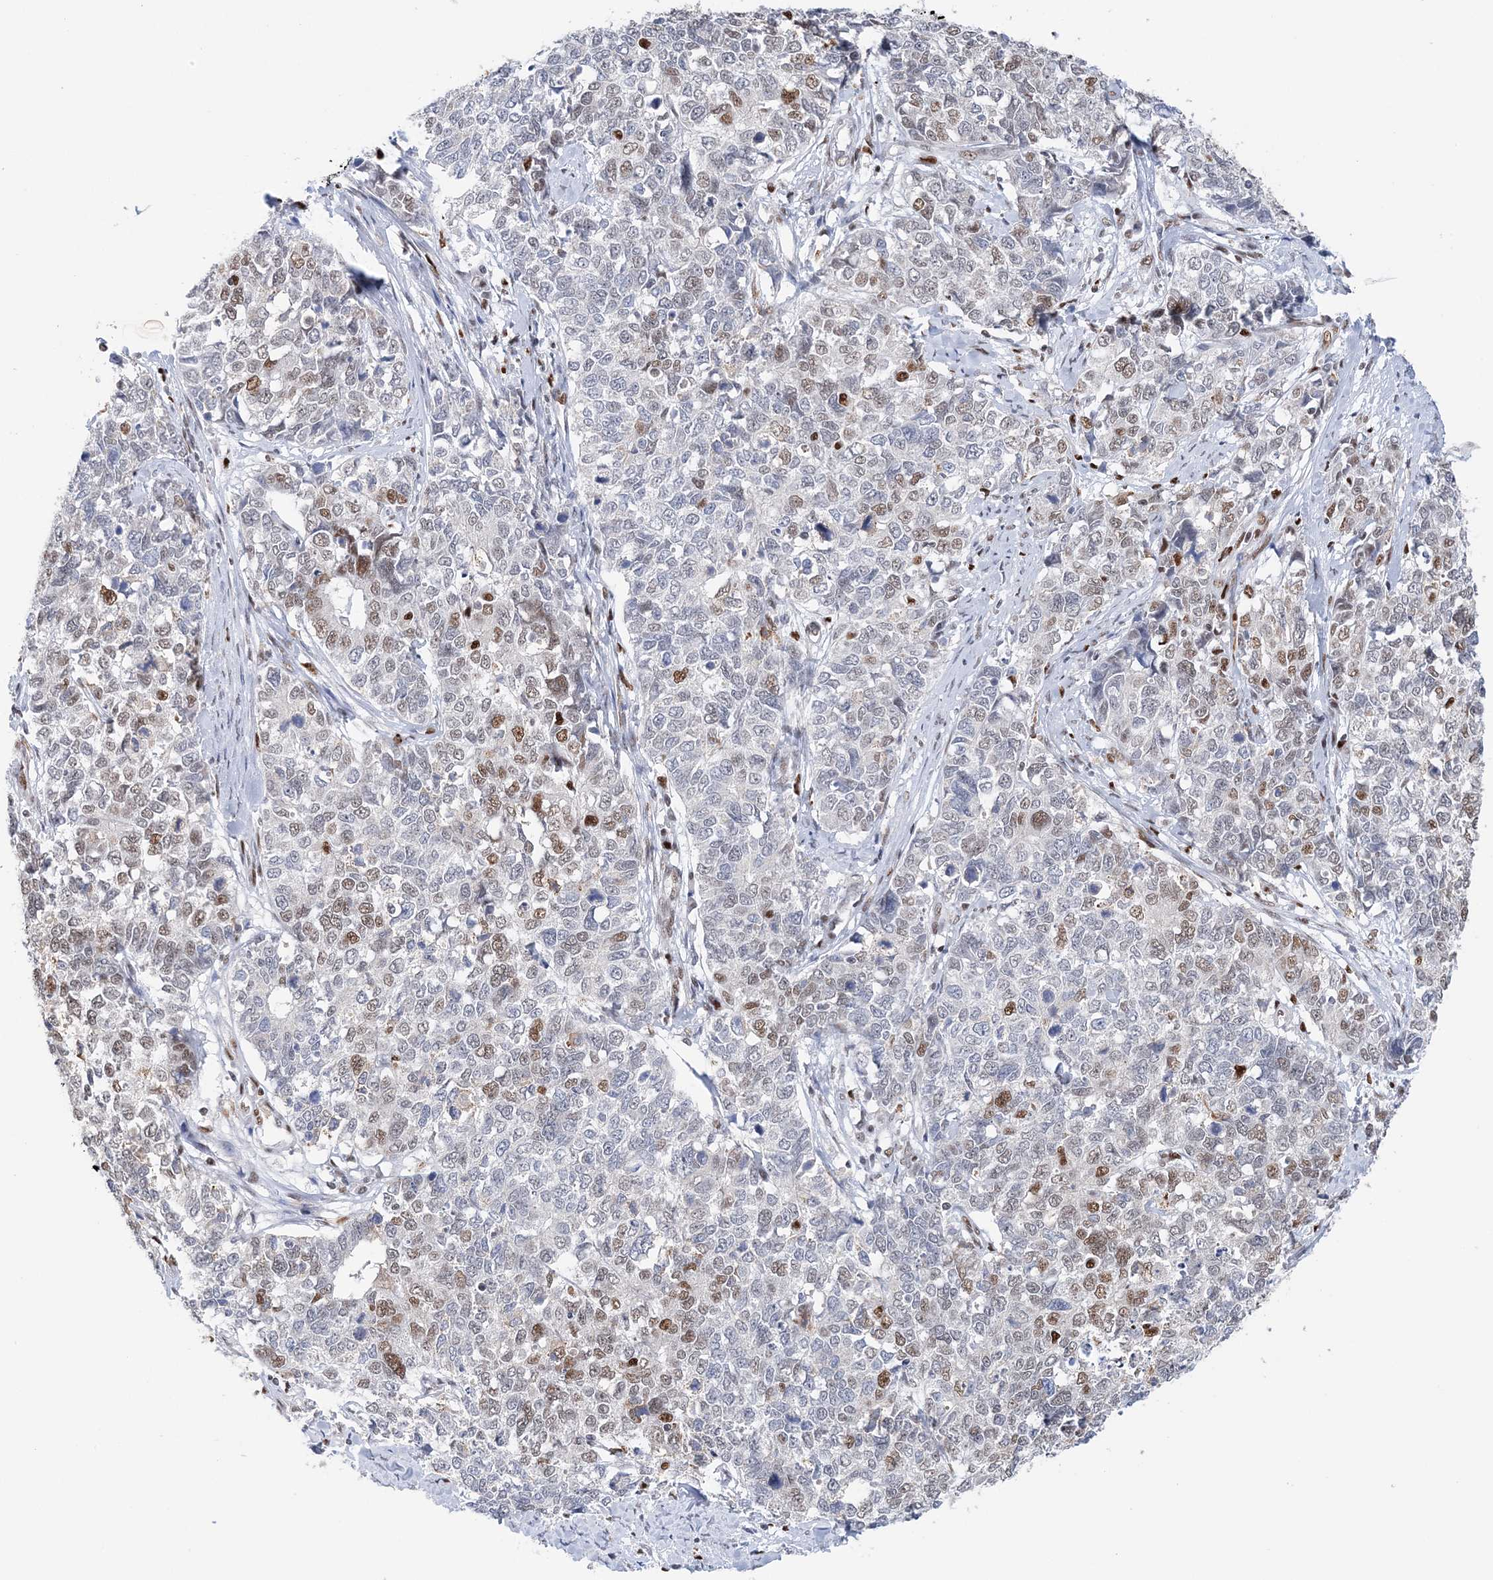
{"staining": {"intensity": "moderate", "quantity": "25%-75%", "location": "nuclear"}, "tissue": "cervical cancer", "cell_type": "Tumor cells", "image_type": "cancer", "snomed": [{"axis": "morphology", "description": "Squamous cell carcinoma, NOS"}, {"axis": "topography", "description": "Cervix"}], "caption": "Tumor cells demonstrate moderate nuclear expression in about 25%-75% of cells in cervical cancer (squamous cell carcinoma).", "gene": "NIT2", "patient": {"sex": "female", "age": 63}}